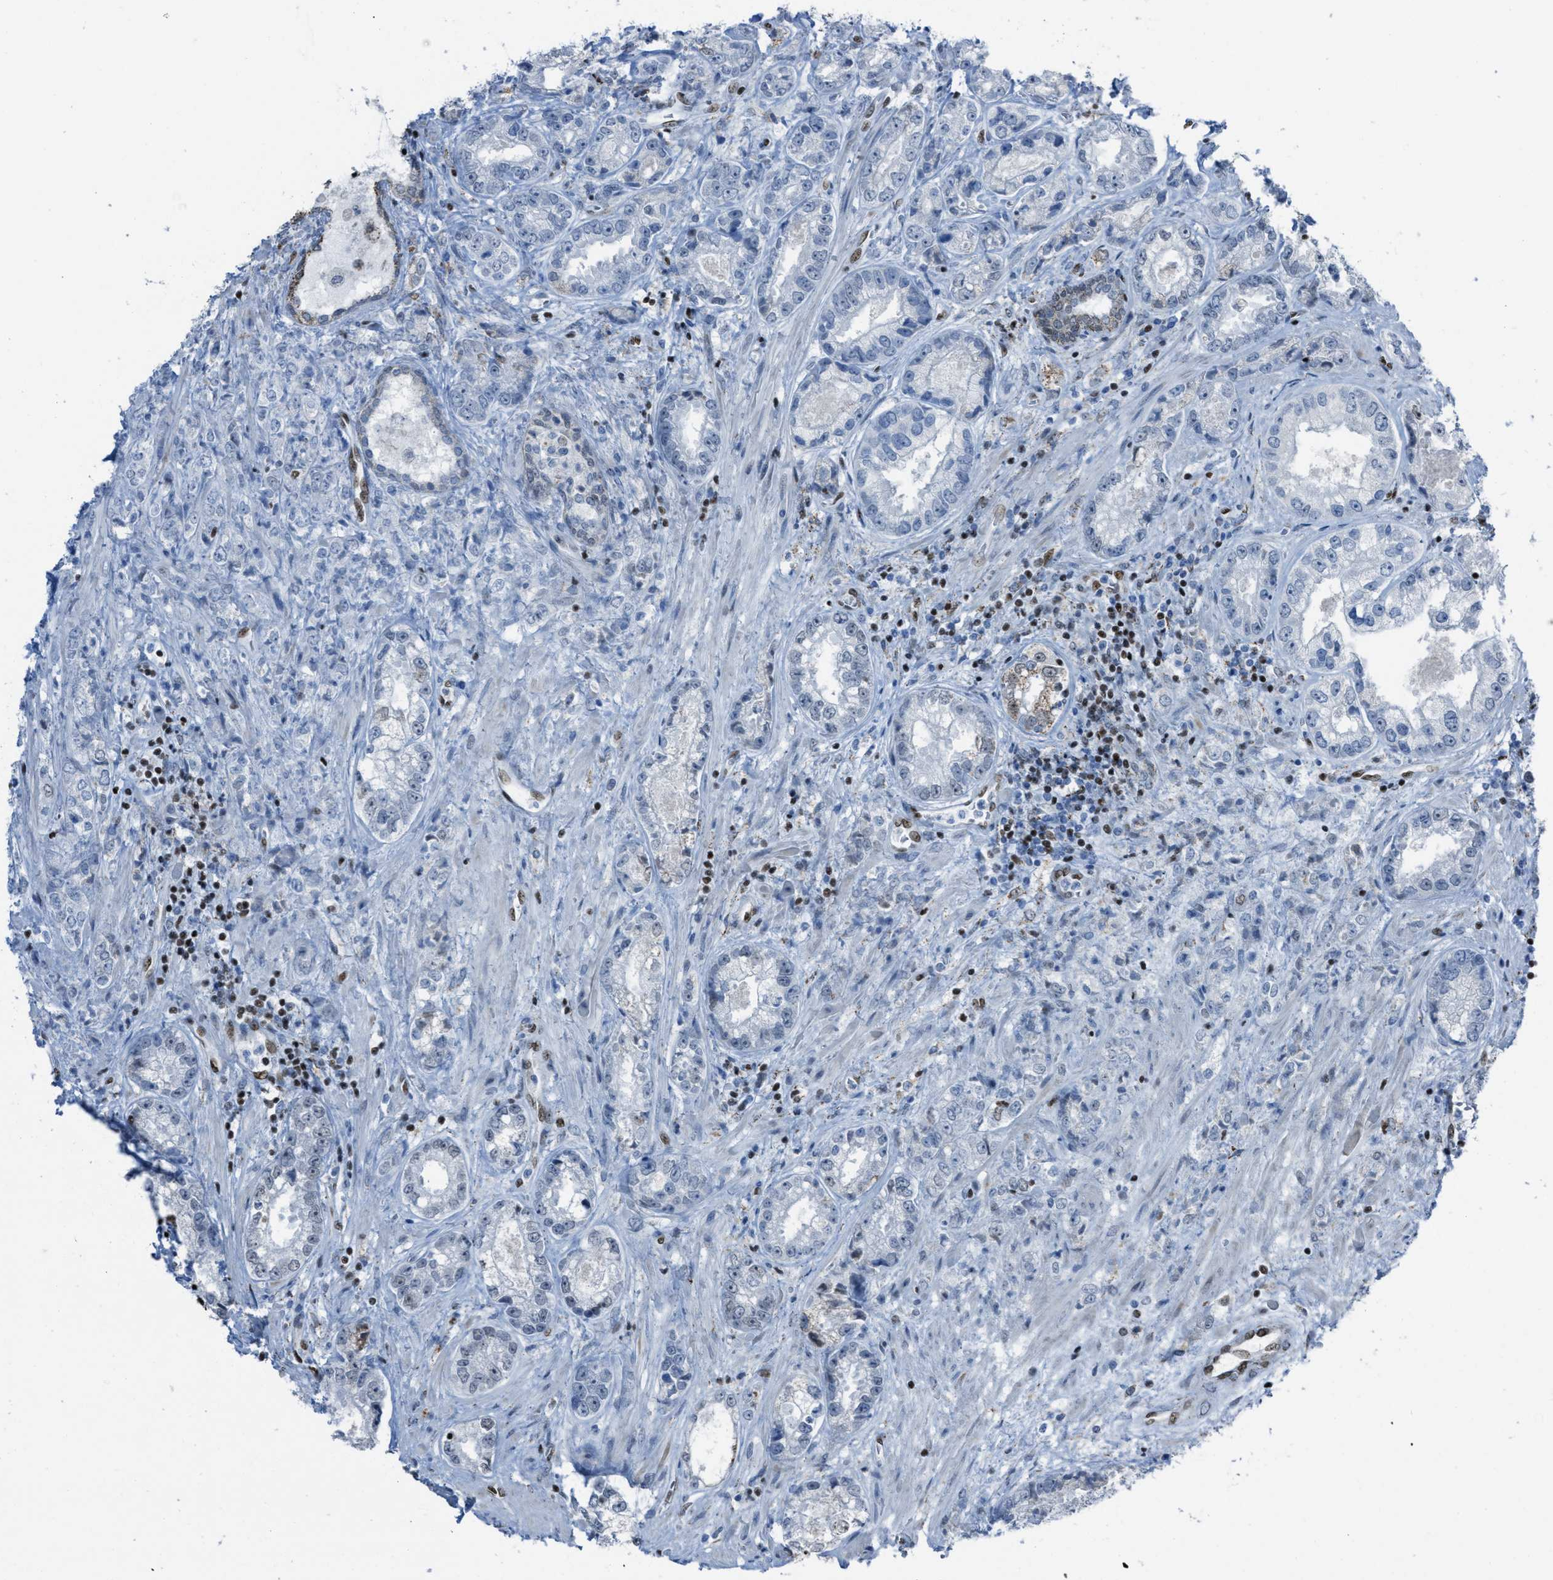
{"staining": {"intensity": "negative", "quantity": "none", "location": "none"}, "tissue": "prostate cancer", "cell_type": "Tumor cells", "image_type": "cancer", "snomed": [{"axis": "morphology", "description": "Adenocarcinoma, High grade"}, {"axis": "topography", "description": "Prostate"}], "caption": "Immunohistochemistry micrograph of human adenocarcinoma (high-grade) (prostate) stained for a protein (brown), which demonstrates no positivity in tumor cells.", "gene": "SLFN5", "patient": {"sex": "male", "age": 61}}